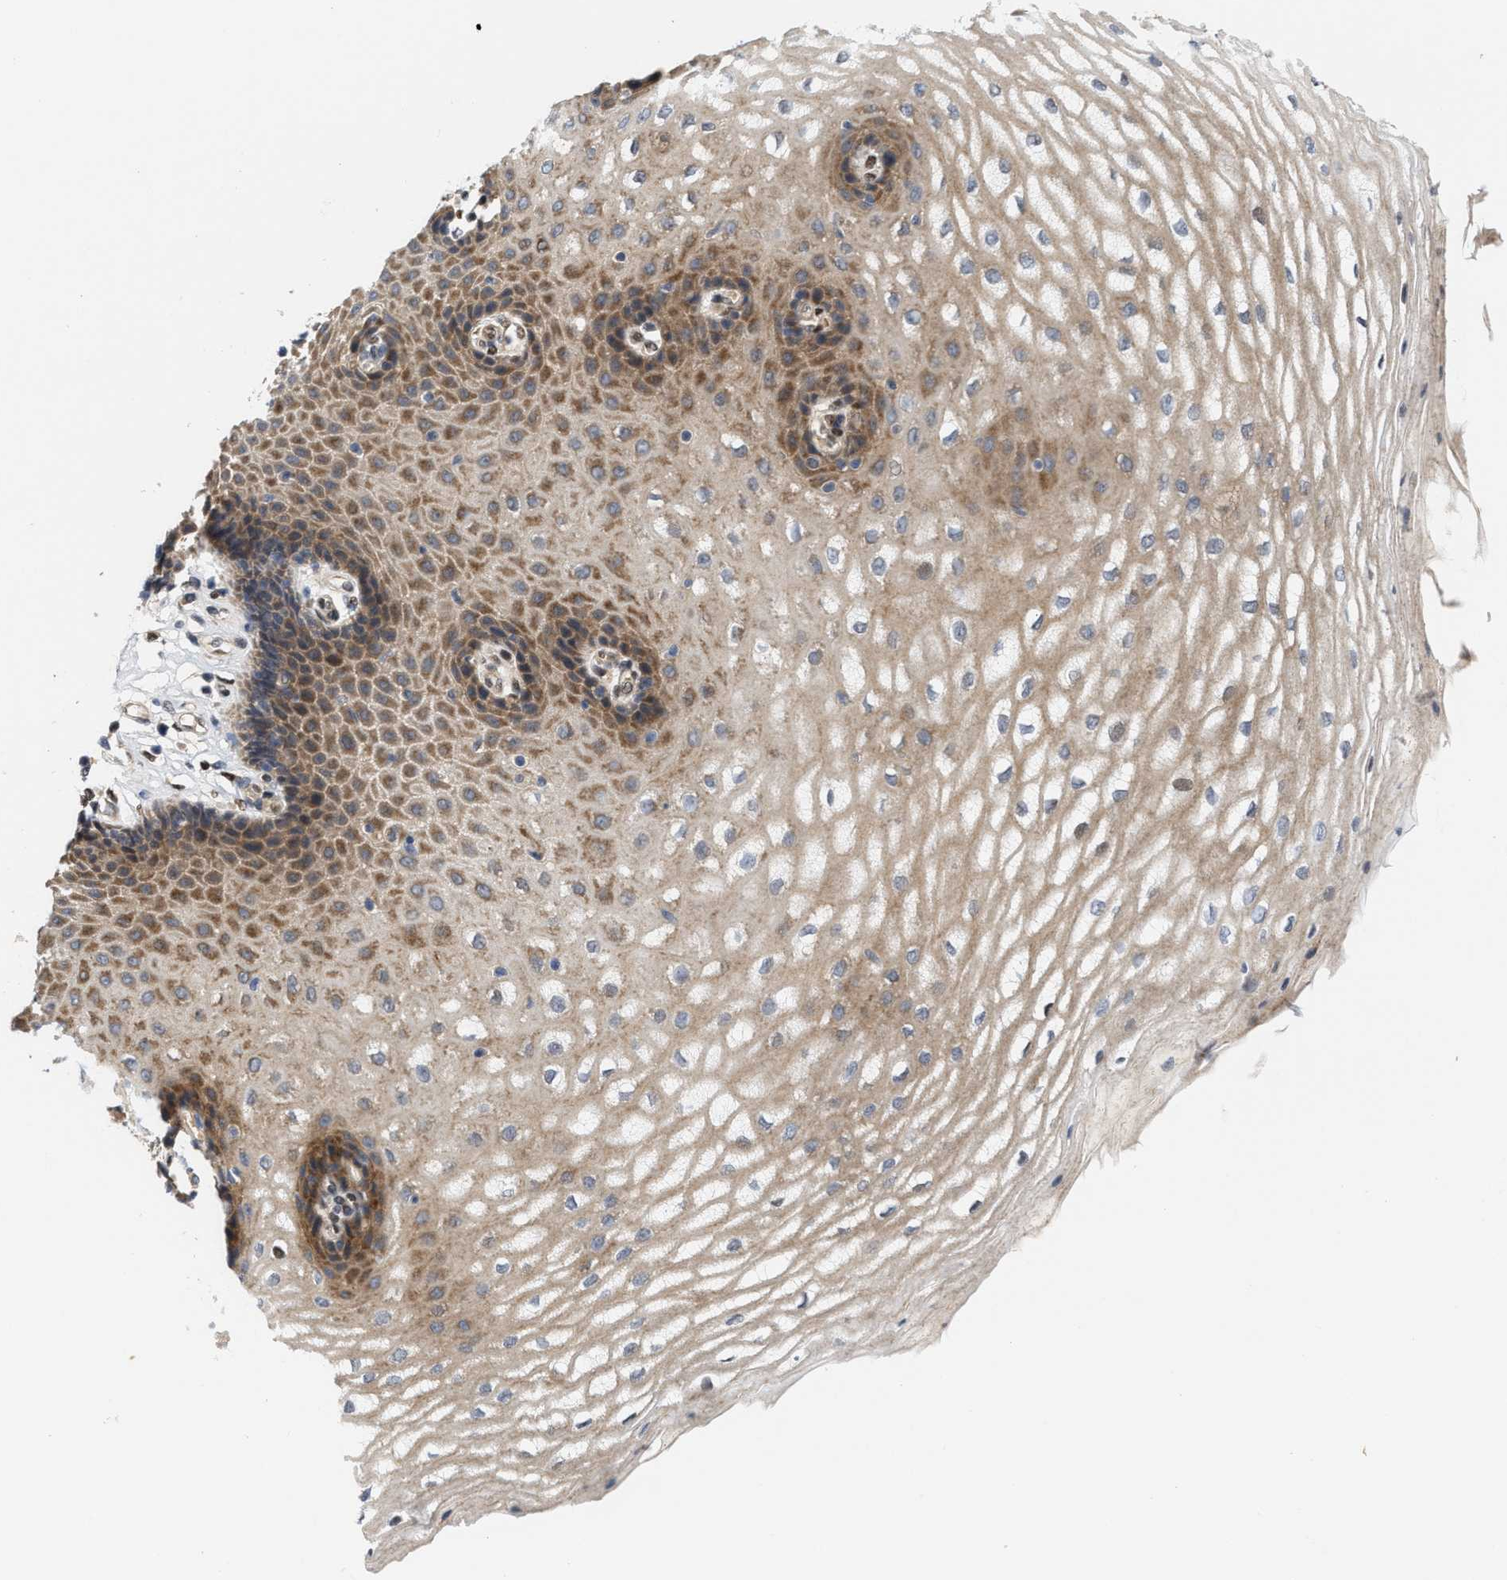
{"staining": {"intensity": "moderate", "quantity": ">75%", "location": "cytoplasmic/membranous"}, "tissue": "esophagus", "cell_type": "Squamous epithelial cells", "image_type": "normal", "snomed": [{"axis": "morphology", "description": "Normal tissue, NOS"}, {"axis": "topography", "description": "Esophagus"}], "caption": "Squamous epithelial cells exhibit medium levels of moderate cytoplasmic/membranous positivity in about >75% of cells in normal human esophagus. (Stains: DAB (3,3'-diaminobenzidine) in brown, nuclei in blue, Microscopy: brightfield microscopy at high magnification).", "gene": "TCF4", "patient": {"sex": "male", "age": 54}}